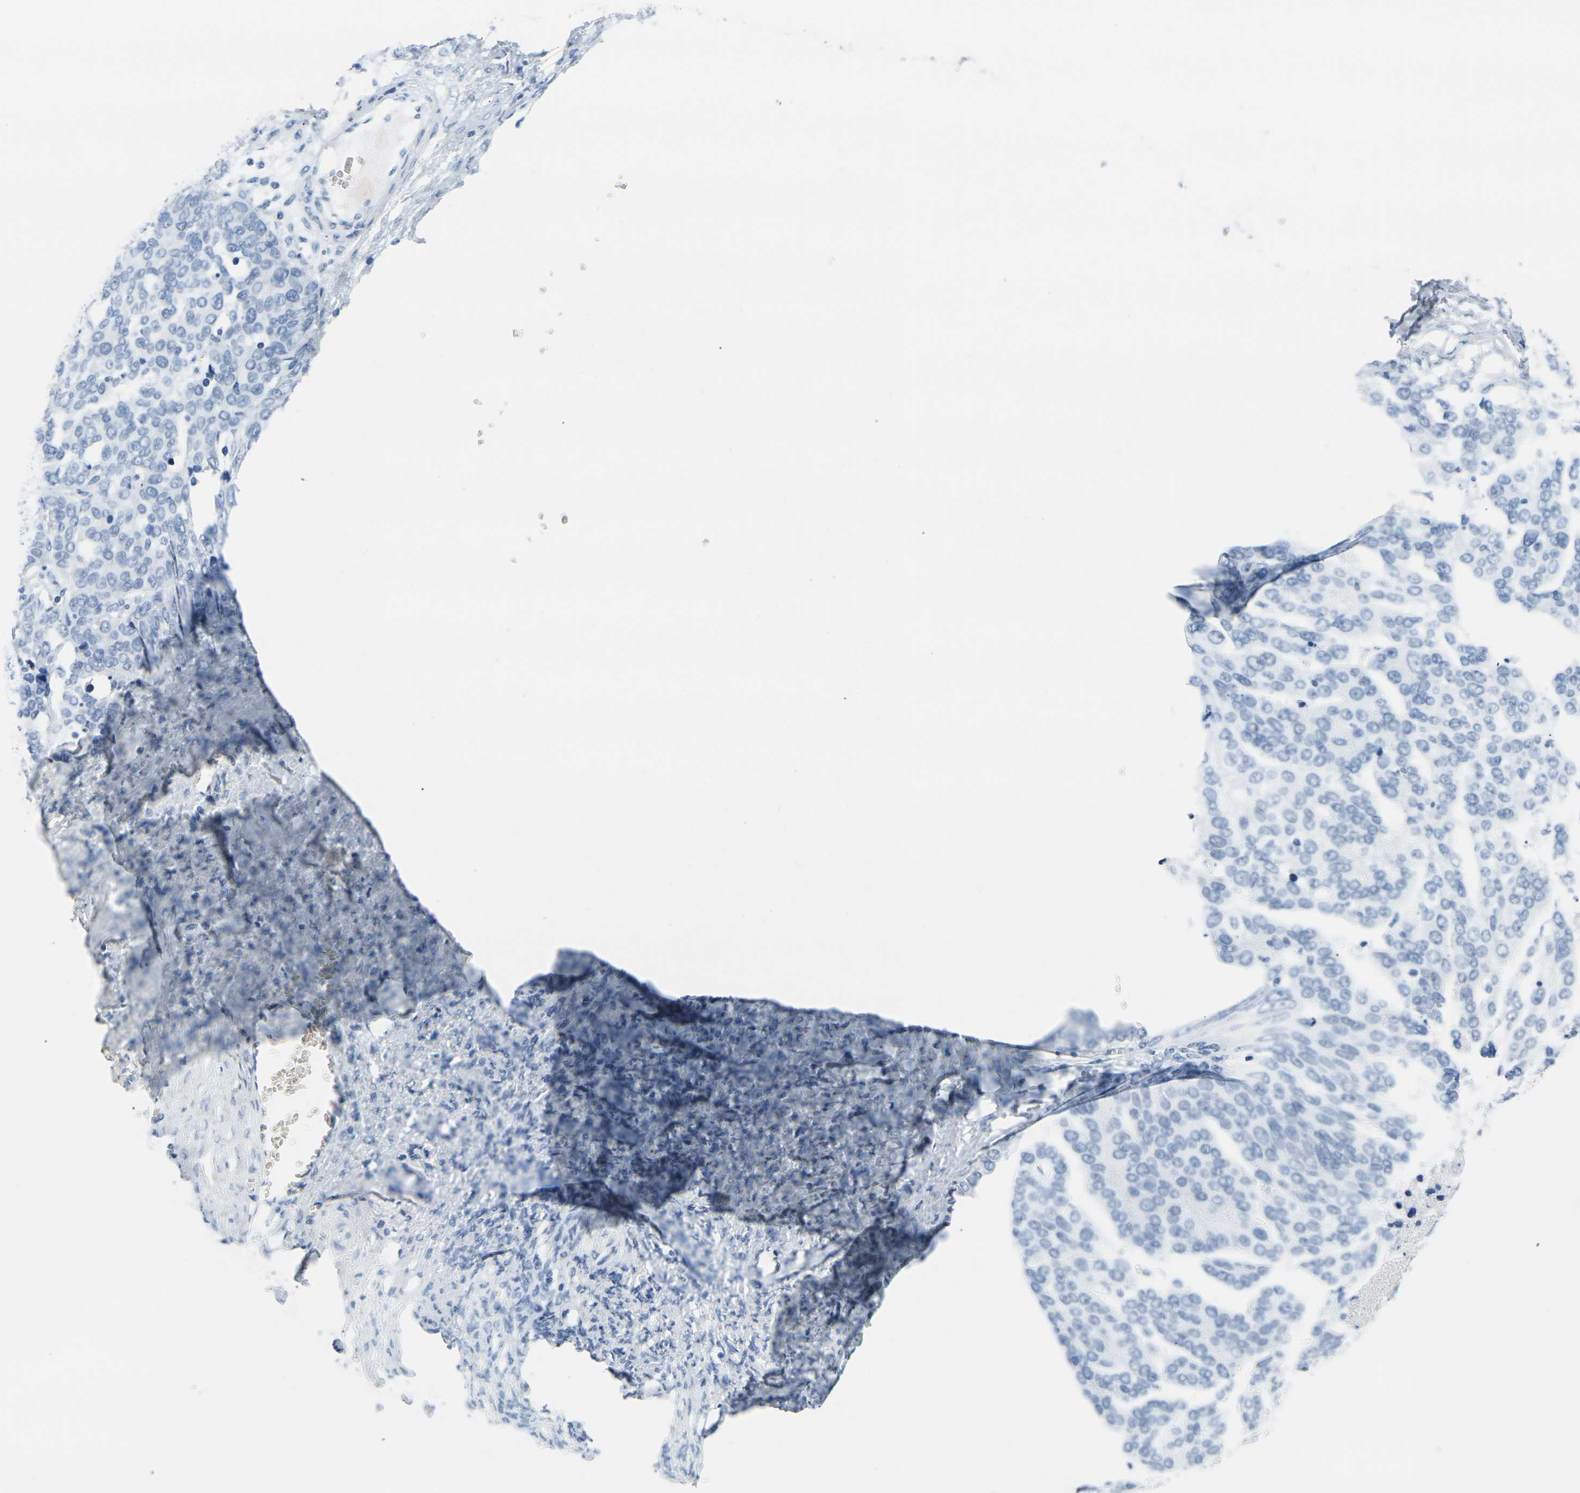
{"staining": {"intensity": "negative", "quantity": "none", "location": "none"}, "tissue": "ovarian cancer", "cell_type": "Tumor cells", "image_type": "cancer", "snomed": [{"axis": "morphology", "description": "Cystadenocarcinoma, serous, NOS"}, {"axis": "topography", "description": "Ovary"}], "caption": "IHC histopathology image of neoplastic tissue: human ovarian cancer stained with DAB shows no significant protein staining in tumor cells.", "gene": "CTAG1A", "patient": {"sex": "female", "age": 44}}